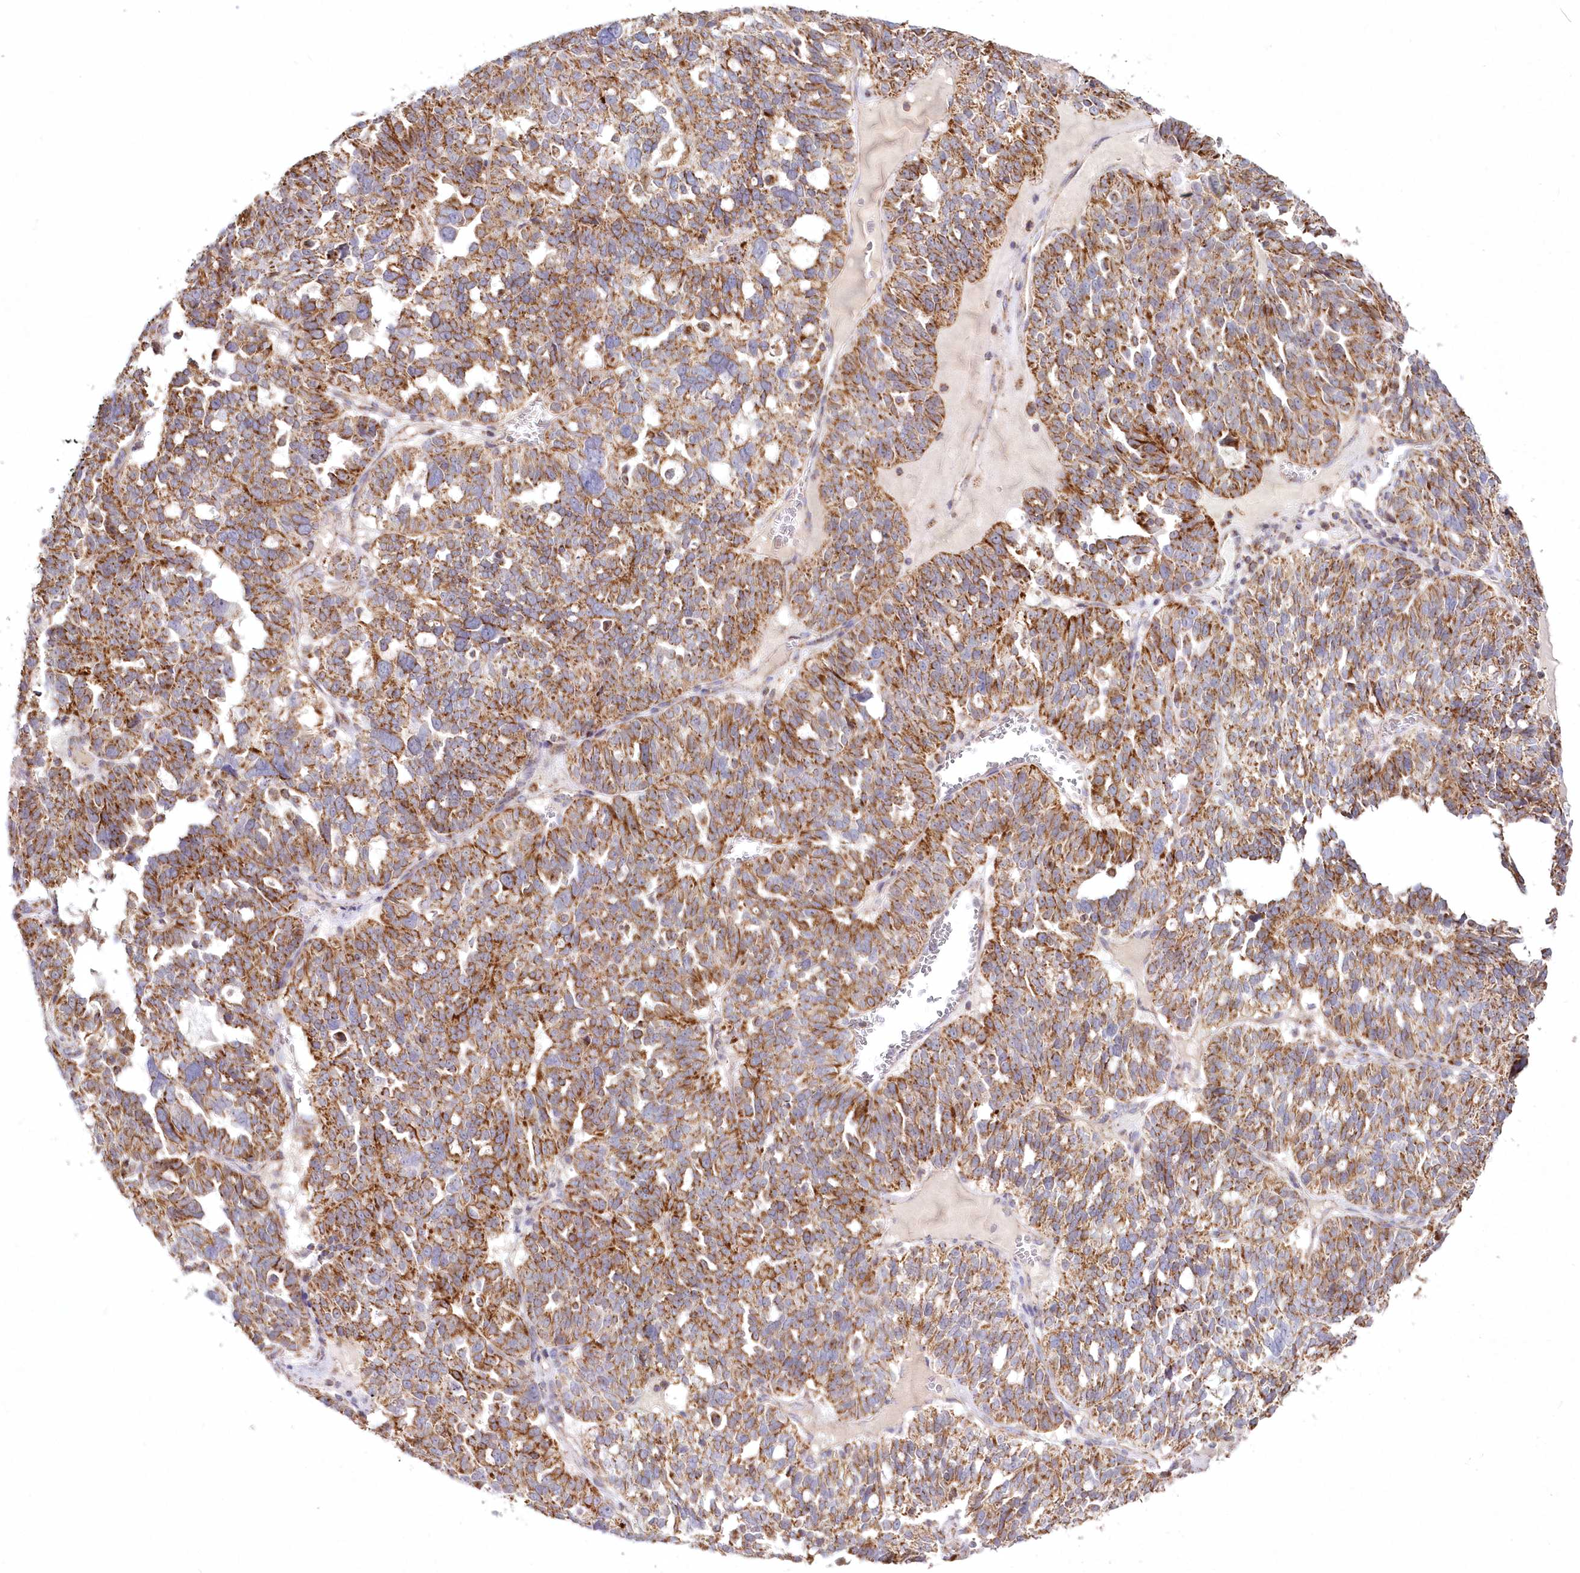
{"staining": {"intensity": "moderate", "quantity": ">75%", "location": "cytoplasmic/membranous"}, "tissue": "ovarian cancer", "cell_type": "Tumor cells", "image_type": "cancer", "snomed": [{"axis": "morphology", "description": "Cystadenocarcinoma, serous, NOS"}, {"axis": "topography", "description": "Ovary"}], "caption": "Ovarian serous cystadenocarcinoma was stained to show a protein in brown. There is medium levels of moderate cytoplasmic/membranous expression in about >75% of tumor cells.", "gene": "DNA2", "patient": {"sex": "female", "age": 59}}